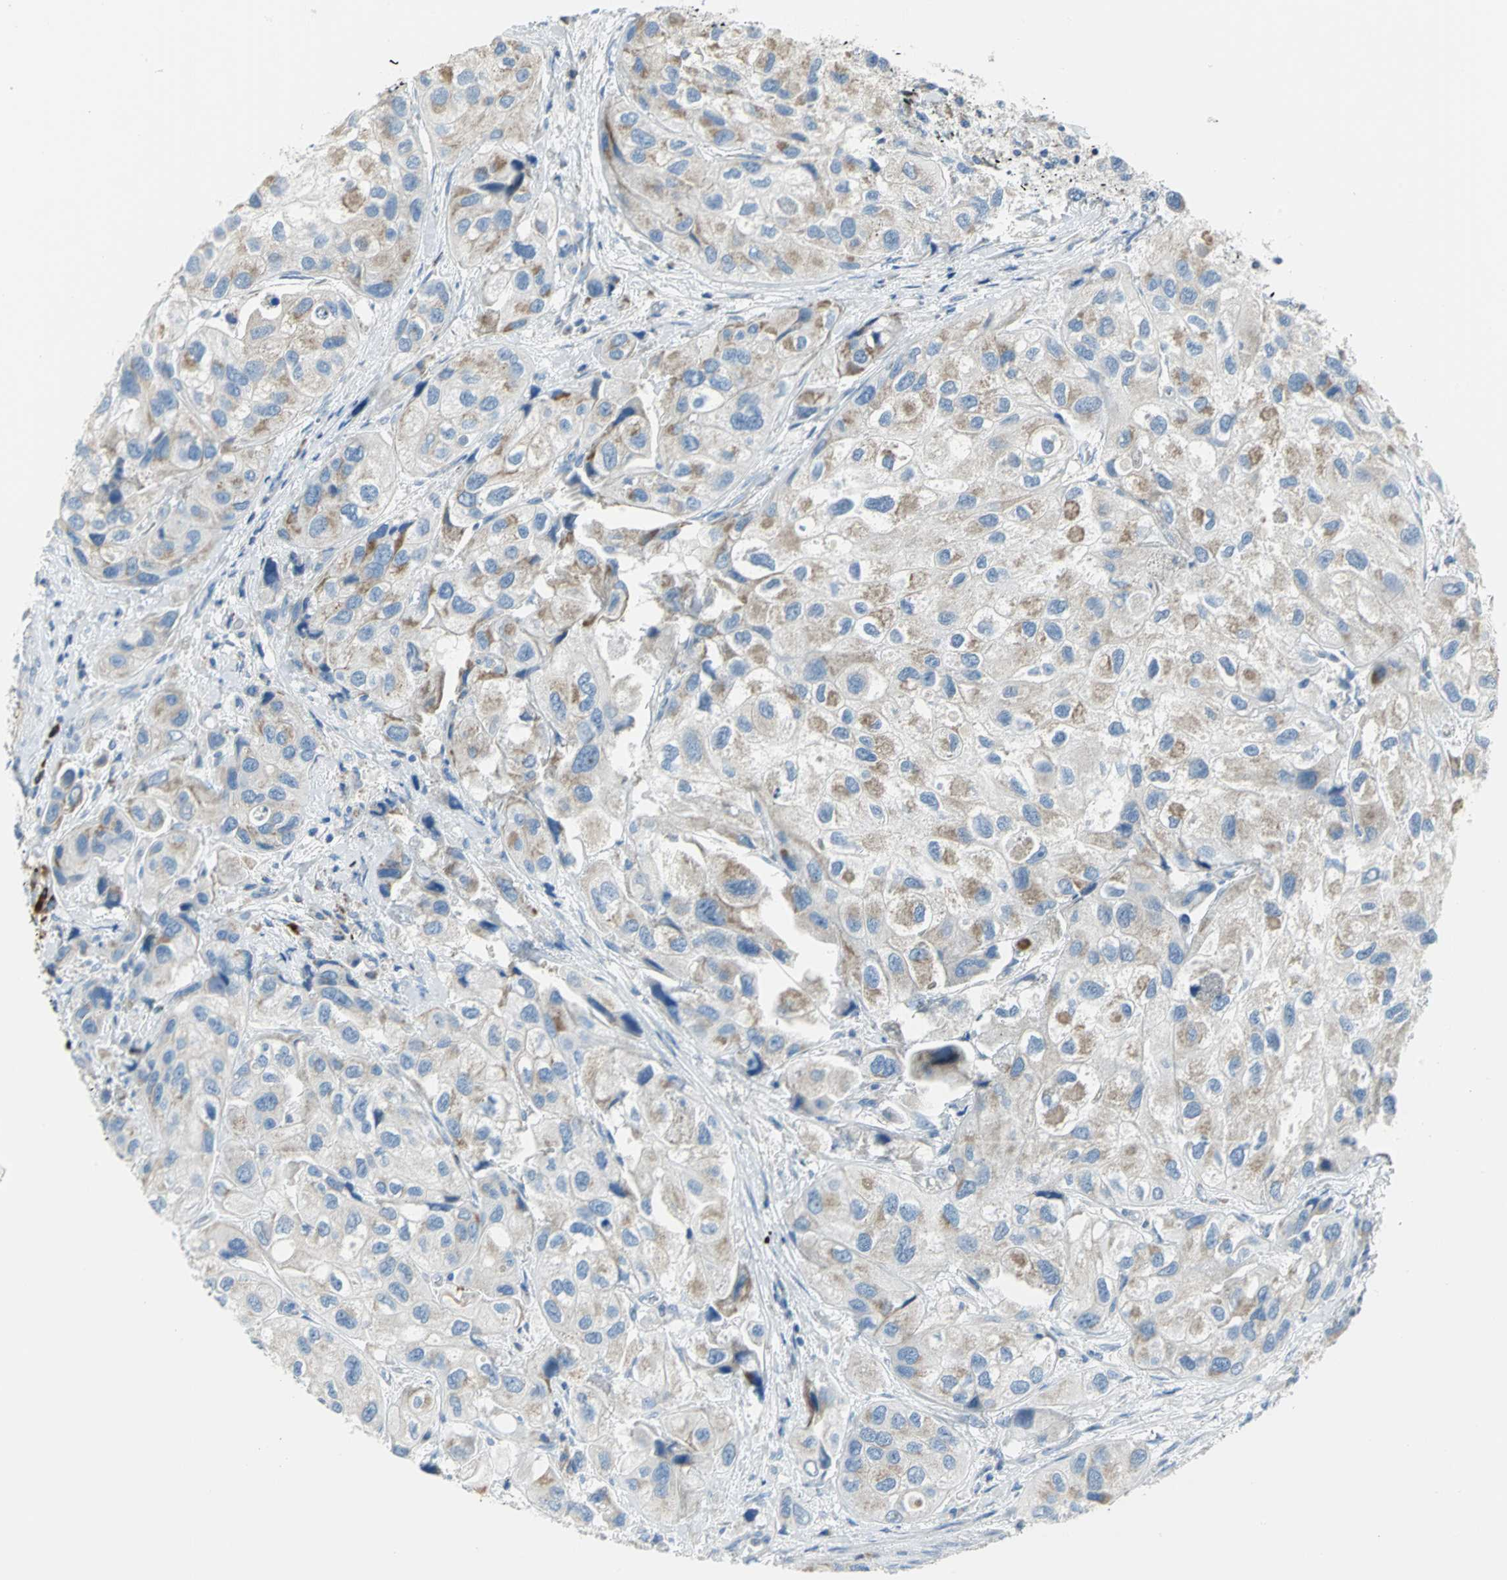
{"staining": {"intensity": "moderate", "quantity": ">75%", "location": "cytoplasmic/membranous"}, "tissue": "urothelial cancer", "cell_type": "Tumor cells", "image_type": "cancer", "snomed": [{"axis": "morphology", "description": "Urothelial carcinoma, High grade"}, {"axis": "topography", "description": "Urinary bladder"}], "caption": "This image shows immunohistochemistry staining of high-grade urothelial carcinoma, with medium moderate cytoplasmic/membranous positivity in about >75% of tumor cells.", "gene": "ALOX15", "patient": {"sex": "female", "age": 64}}